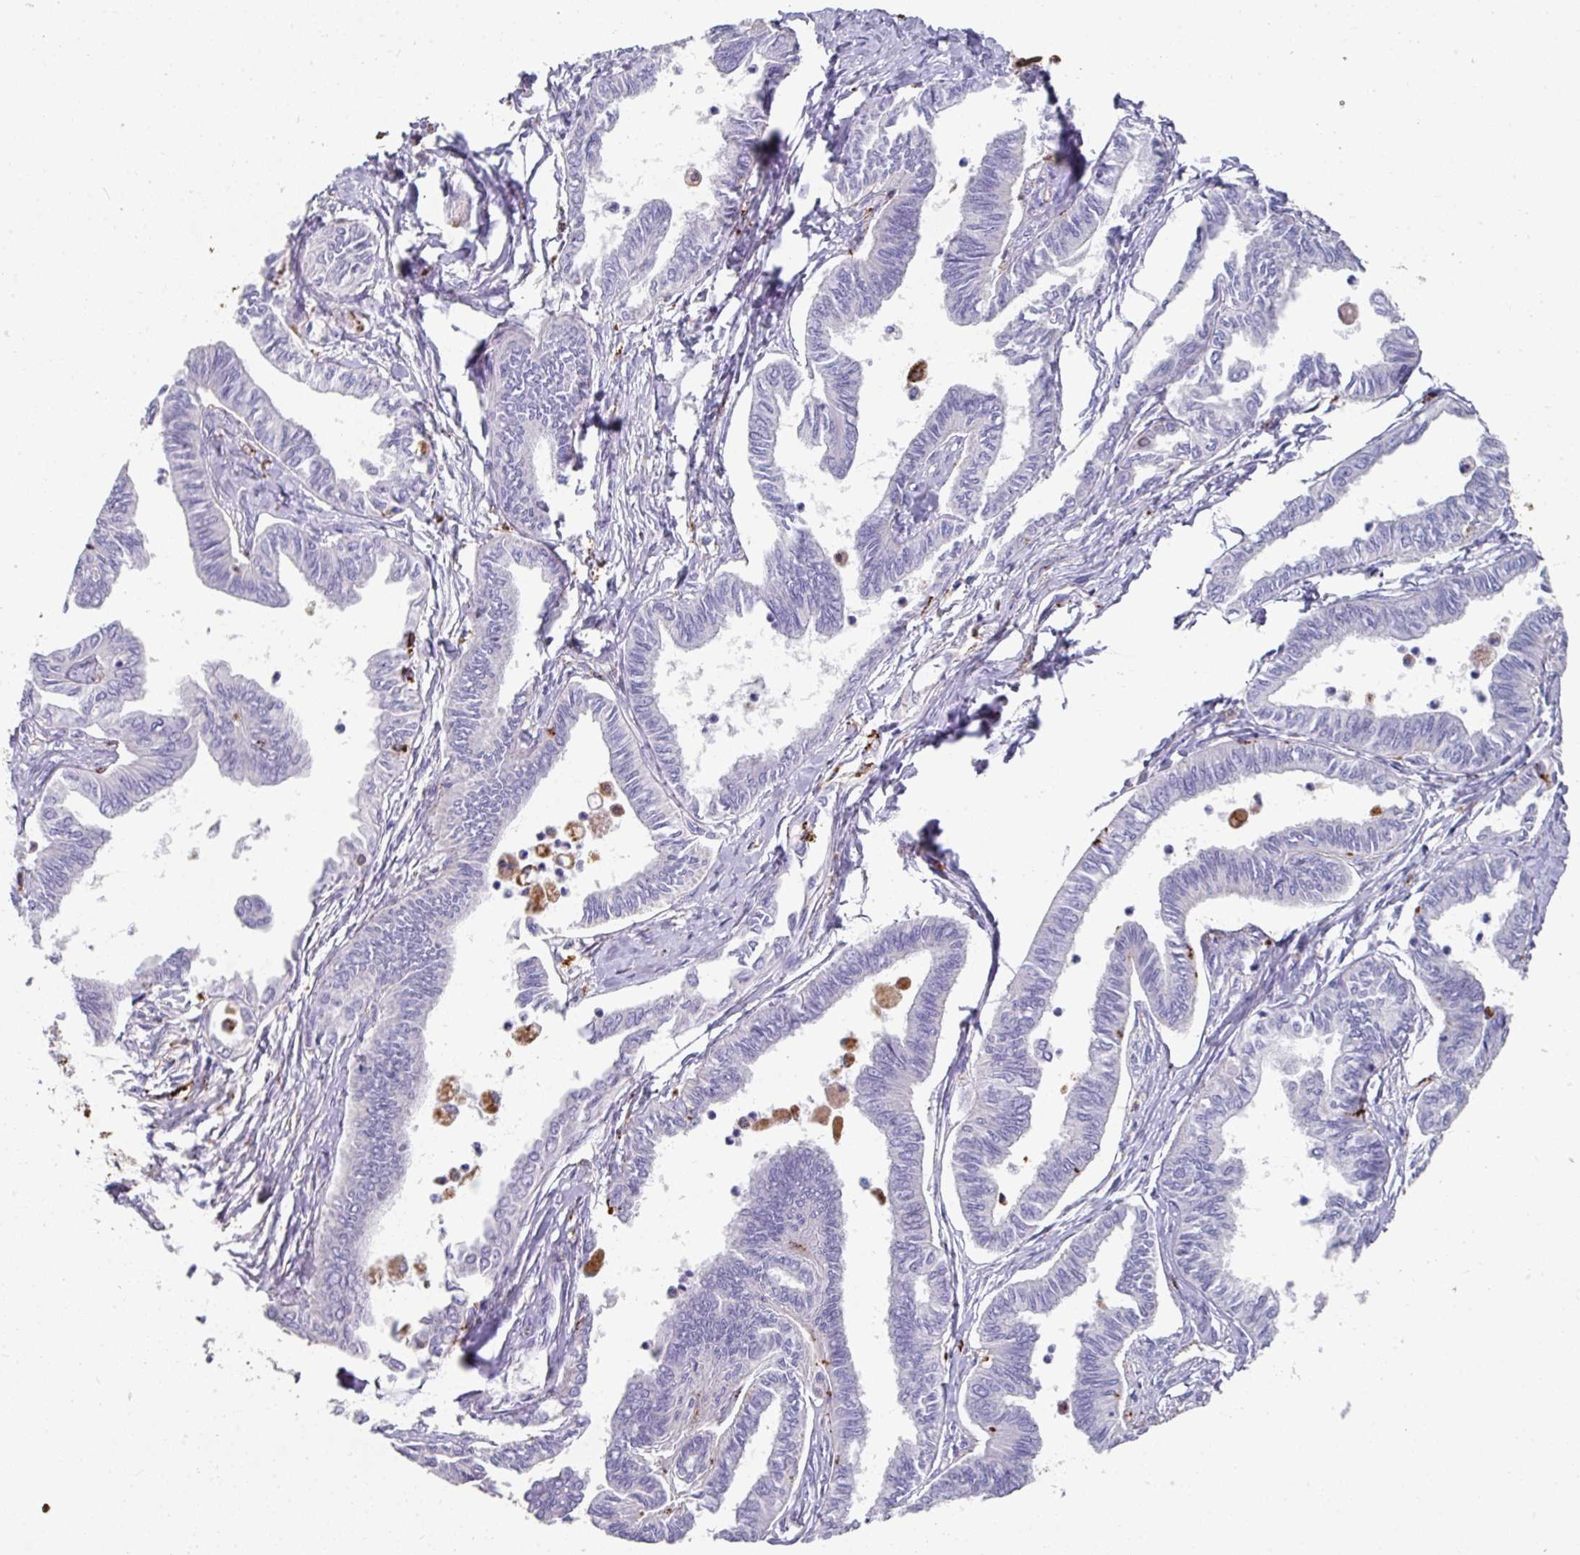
{"staining": {"intensity": "negative", "quantity": "none", "location": "none"}, "tissue": "ovarian cancer", "cell_type": "Tumor cells", "image_type": "cancer", "snomed": [{"axis": "morphology", "description": "Carcinoma, endometroid"}, {"axis": "topography", "description": "Ovary"}], "caption": "Ovarian endometroid carcinoma was stained to show a protein in brown. There is no significant expression in tumor cells.", "gene": "CPVL", "patient": {"sex": "female", "age": 70}}